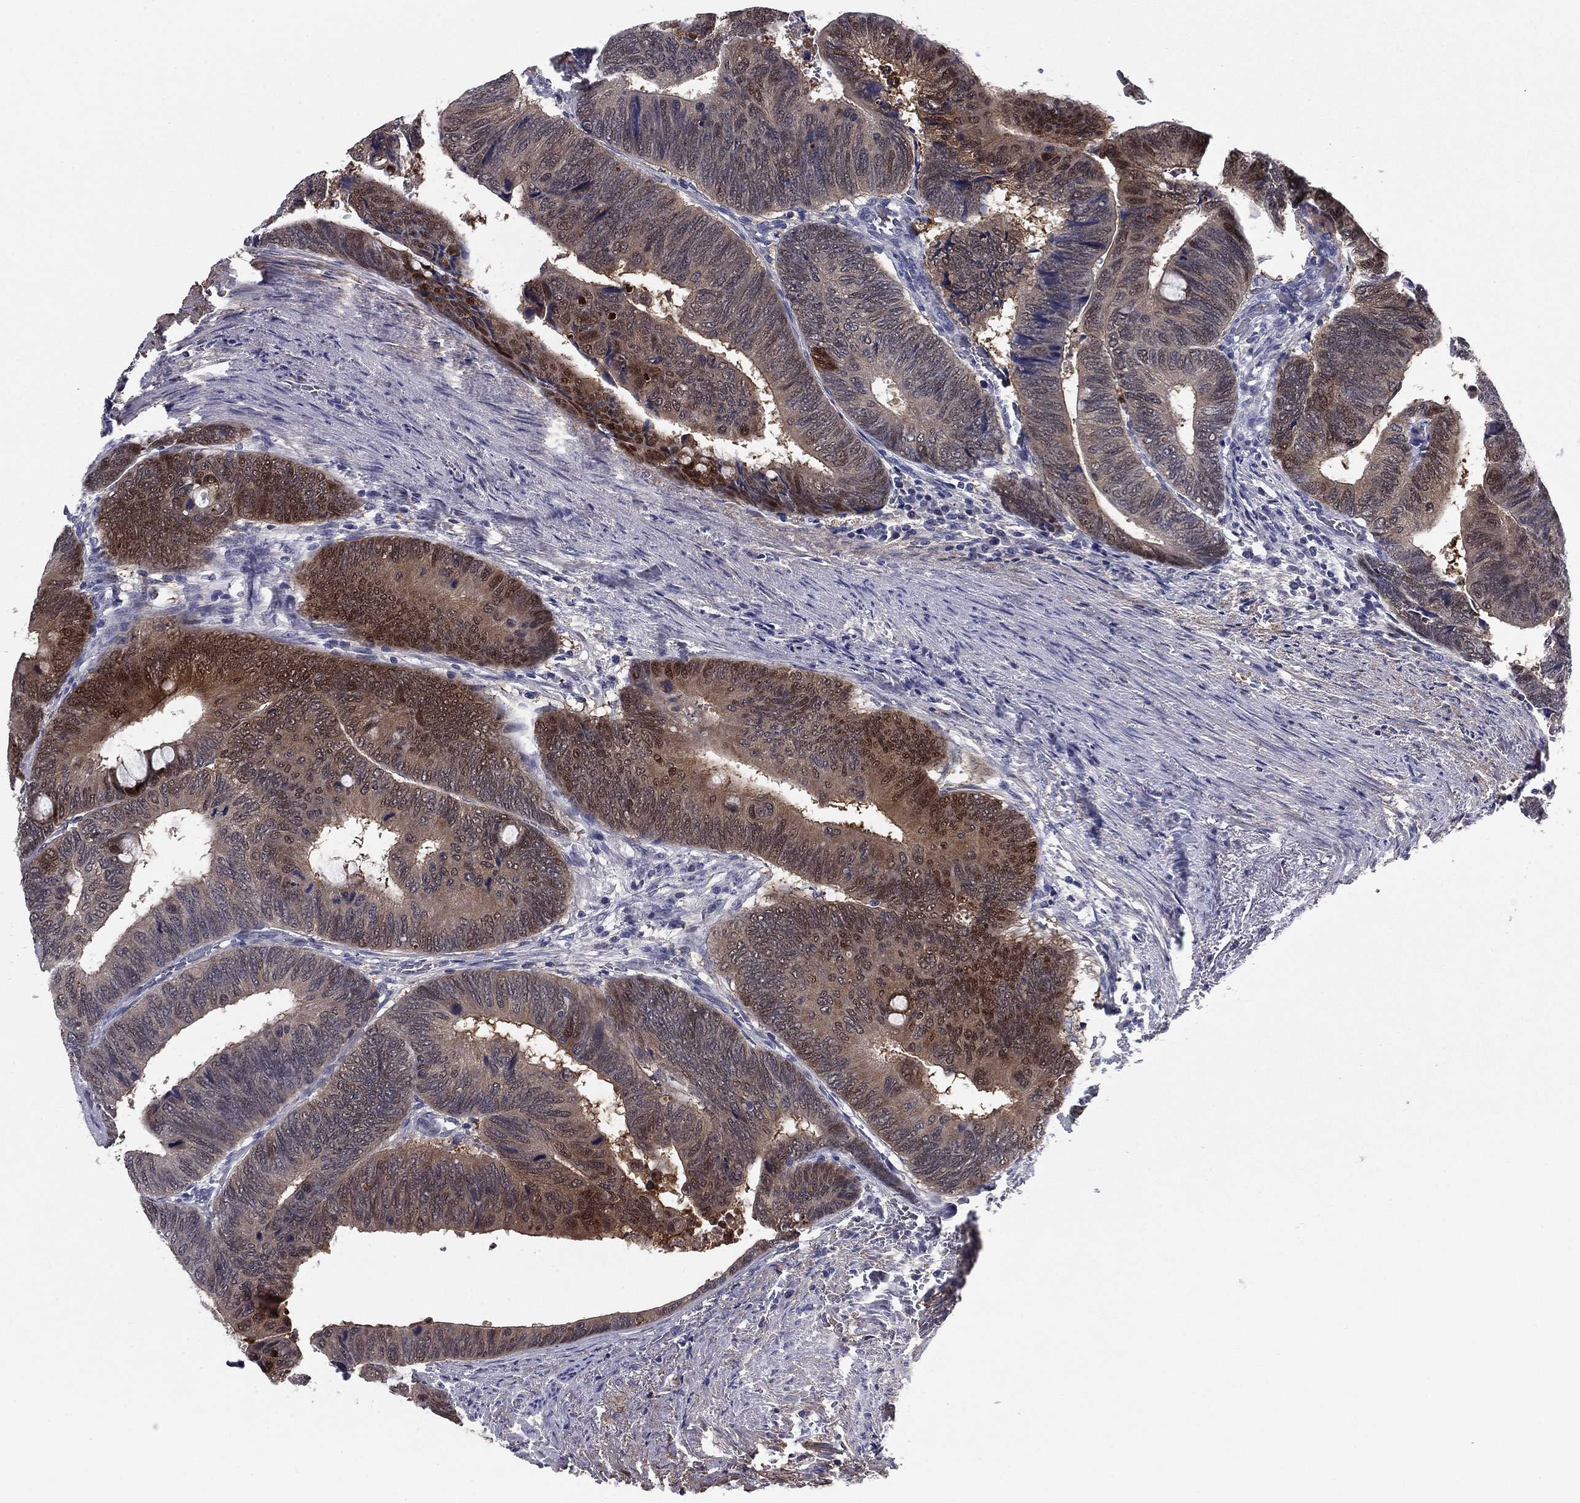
{"staining": {"intensity": "moderate", "quantity": "25%-75%", "location": "cytoplasmic/membranous,nuclear"}, "tissue": "colorectal cancer", "cell_type": "Tumor cells", "image_type": "cancer", "snomed": [{"axis": "morphology", "description": "Normal tissue, NOS"}, {"axis": "morphology", "description": "Adenocarcinoma, NOS"}, {"axis": "topography", "description": "Rectum"}, {"axis": "topography", "description": "Peripheral nerve tissue"}], "caption": "Colorectal adenocarcinoma stained for a protein (brown) reveals moderate cytoplasmic/membranous and nuclear positive expression in approximately 25%-75% of tumor cells.", "gene": "REXO5", "patient": {"sex": "male", "age": 92}}